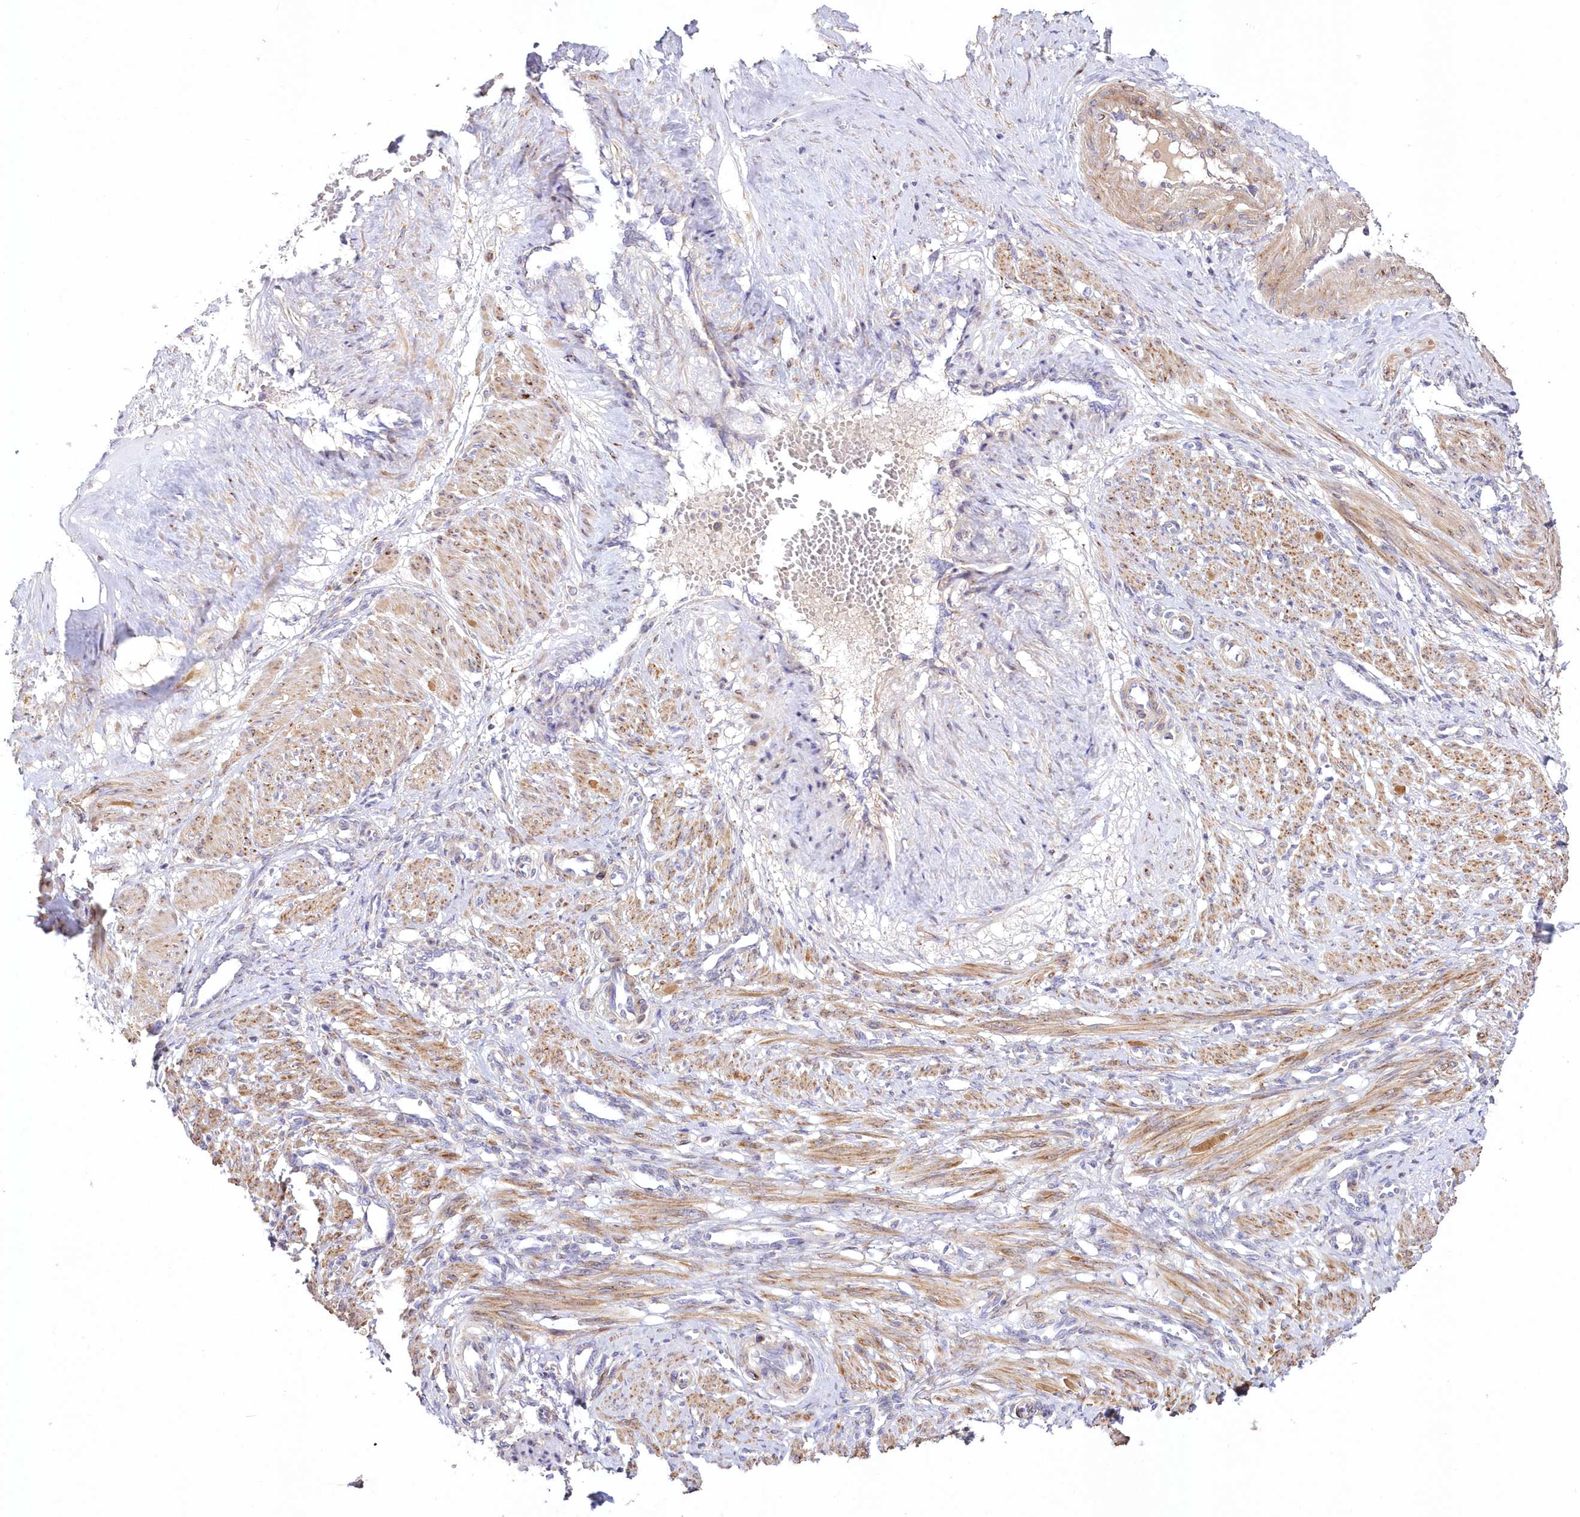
{"staining": {"intensity": "moderate", "quantity": ">75%", "location": "cytoplasmic/membranous"}, "tissue": "smooth muscle", "cell_type": "Smooth muscle cells", "image_type": "normal", "snomed": [{"axis": "morphology", "description": "Normal tissue, NOS"}, {"axis": "topography", "description": "Endometrium"}], "caption": "Moderate cytoplasmic/membranous protein positivity is present in approximately >75% of smooth muscle cells in smooth muscle.", "gene": "ARFGEF3", "patient": {"sex": "female", "age": 33}}